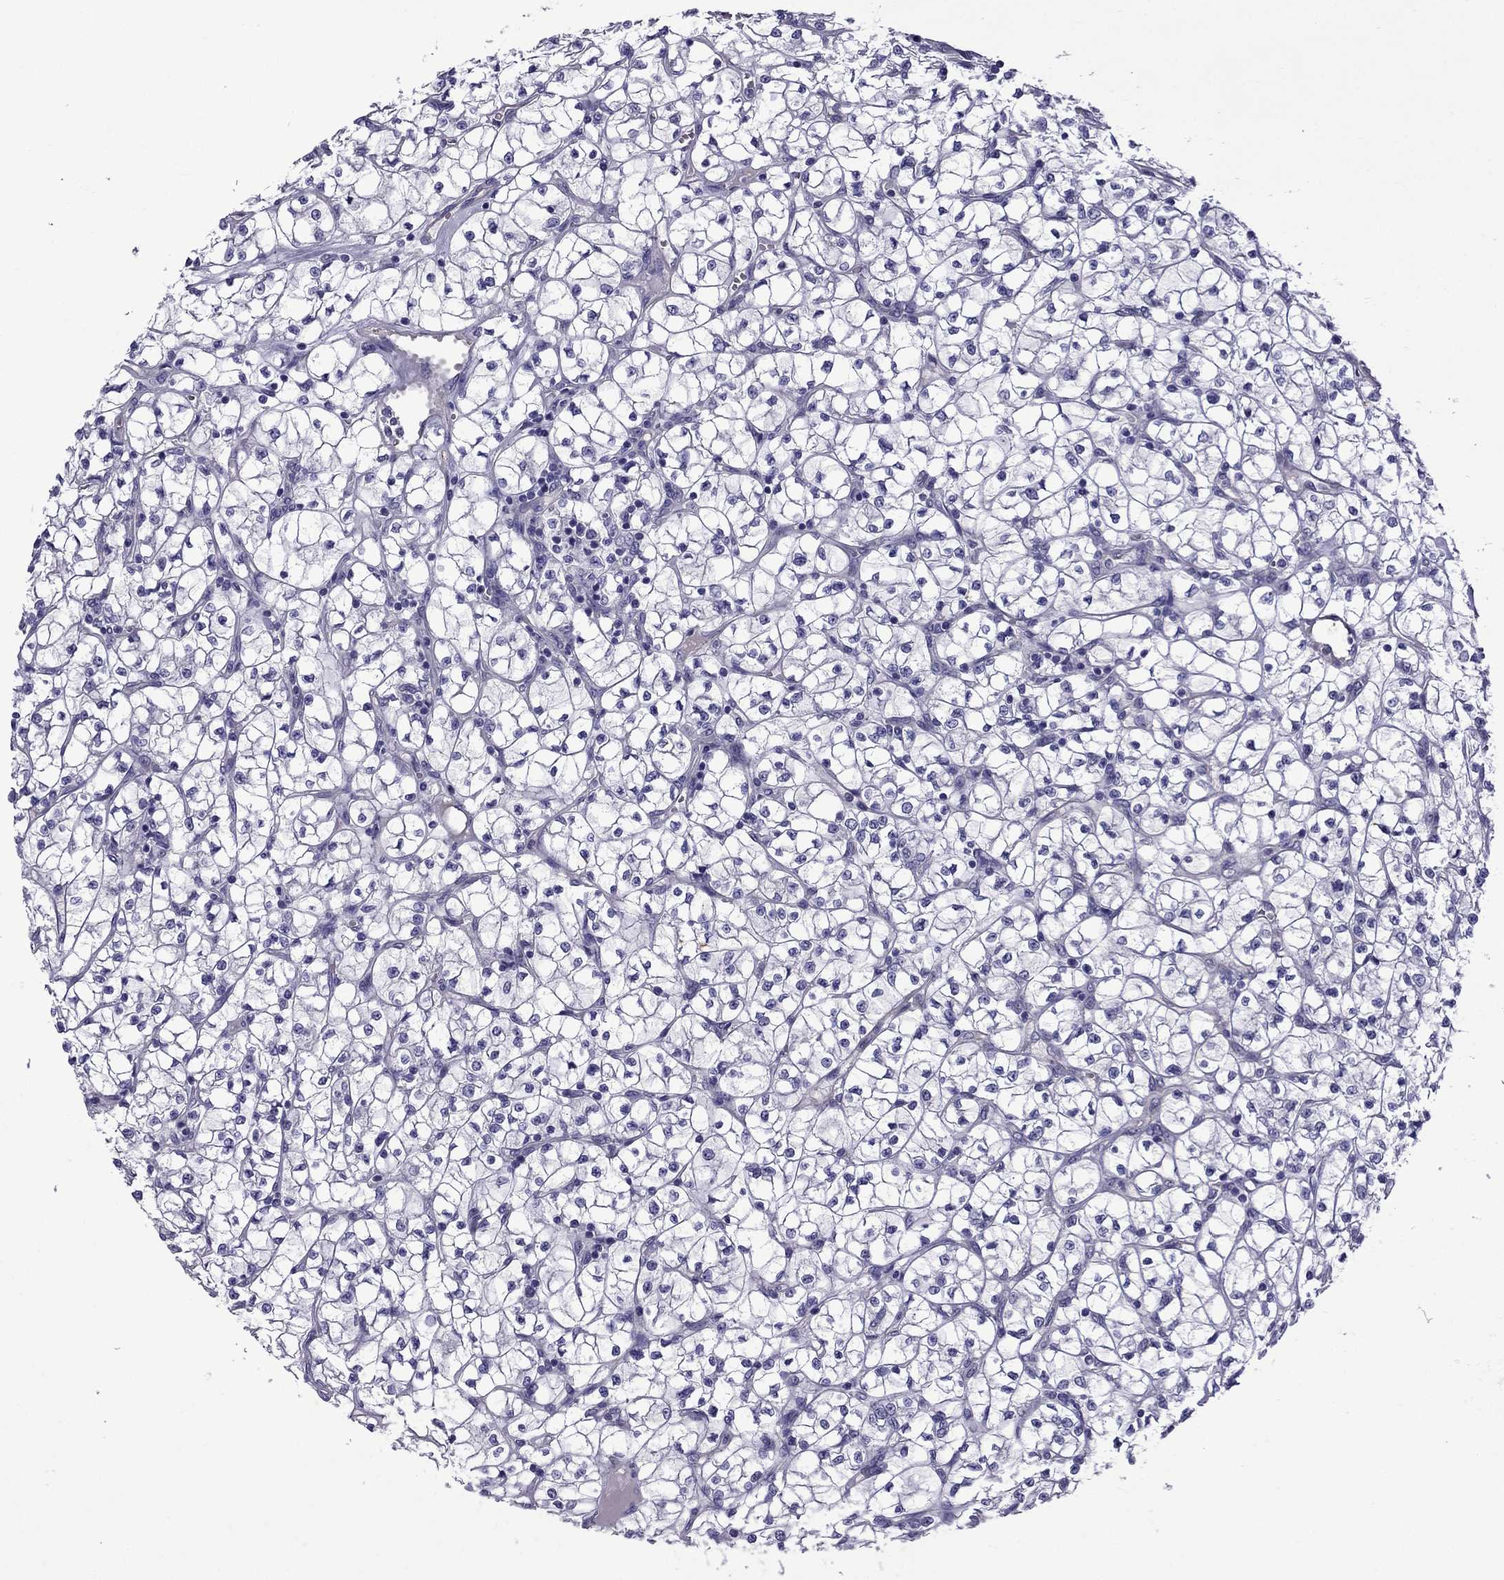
{"staining": {"intensity": "negative", "quantity": "none", "location": "none"}, "tissue": "renal cancer", "cell_type": "Tumor cells", "image_type": "cancer", "snomed": [{"axis": "morphology", "description": "Adenocarcinoma, NOS"}, {"axis": "topography", "description": "Kidney"}], "caption": "Human renal cancer (adenocarcinoma) stained for a protein using immunohistochemistry (IHC) demonstrates no positivity in tumor cells.", "gene": "CHRNA5", "patient": {"sex": "female", "age": 64}}